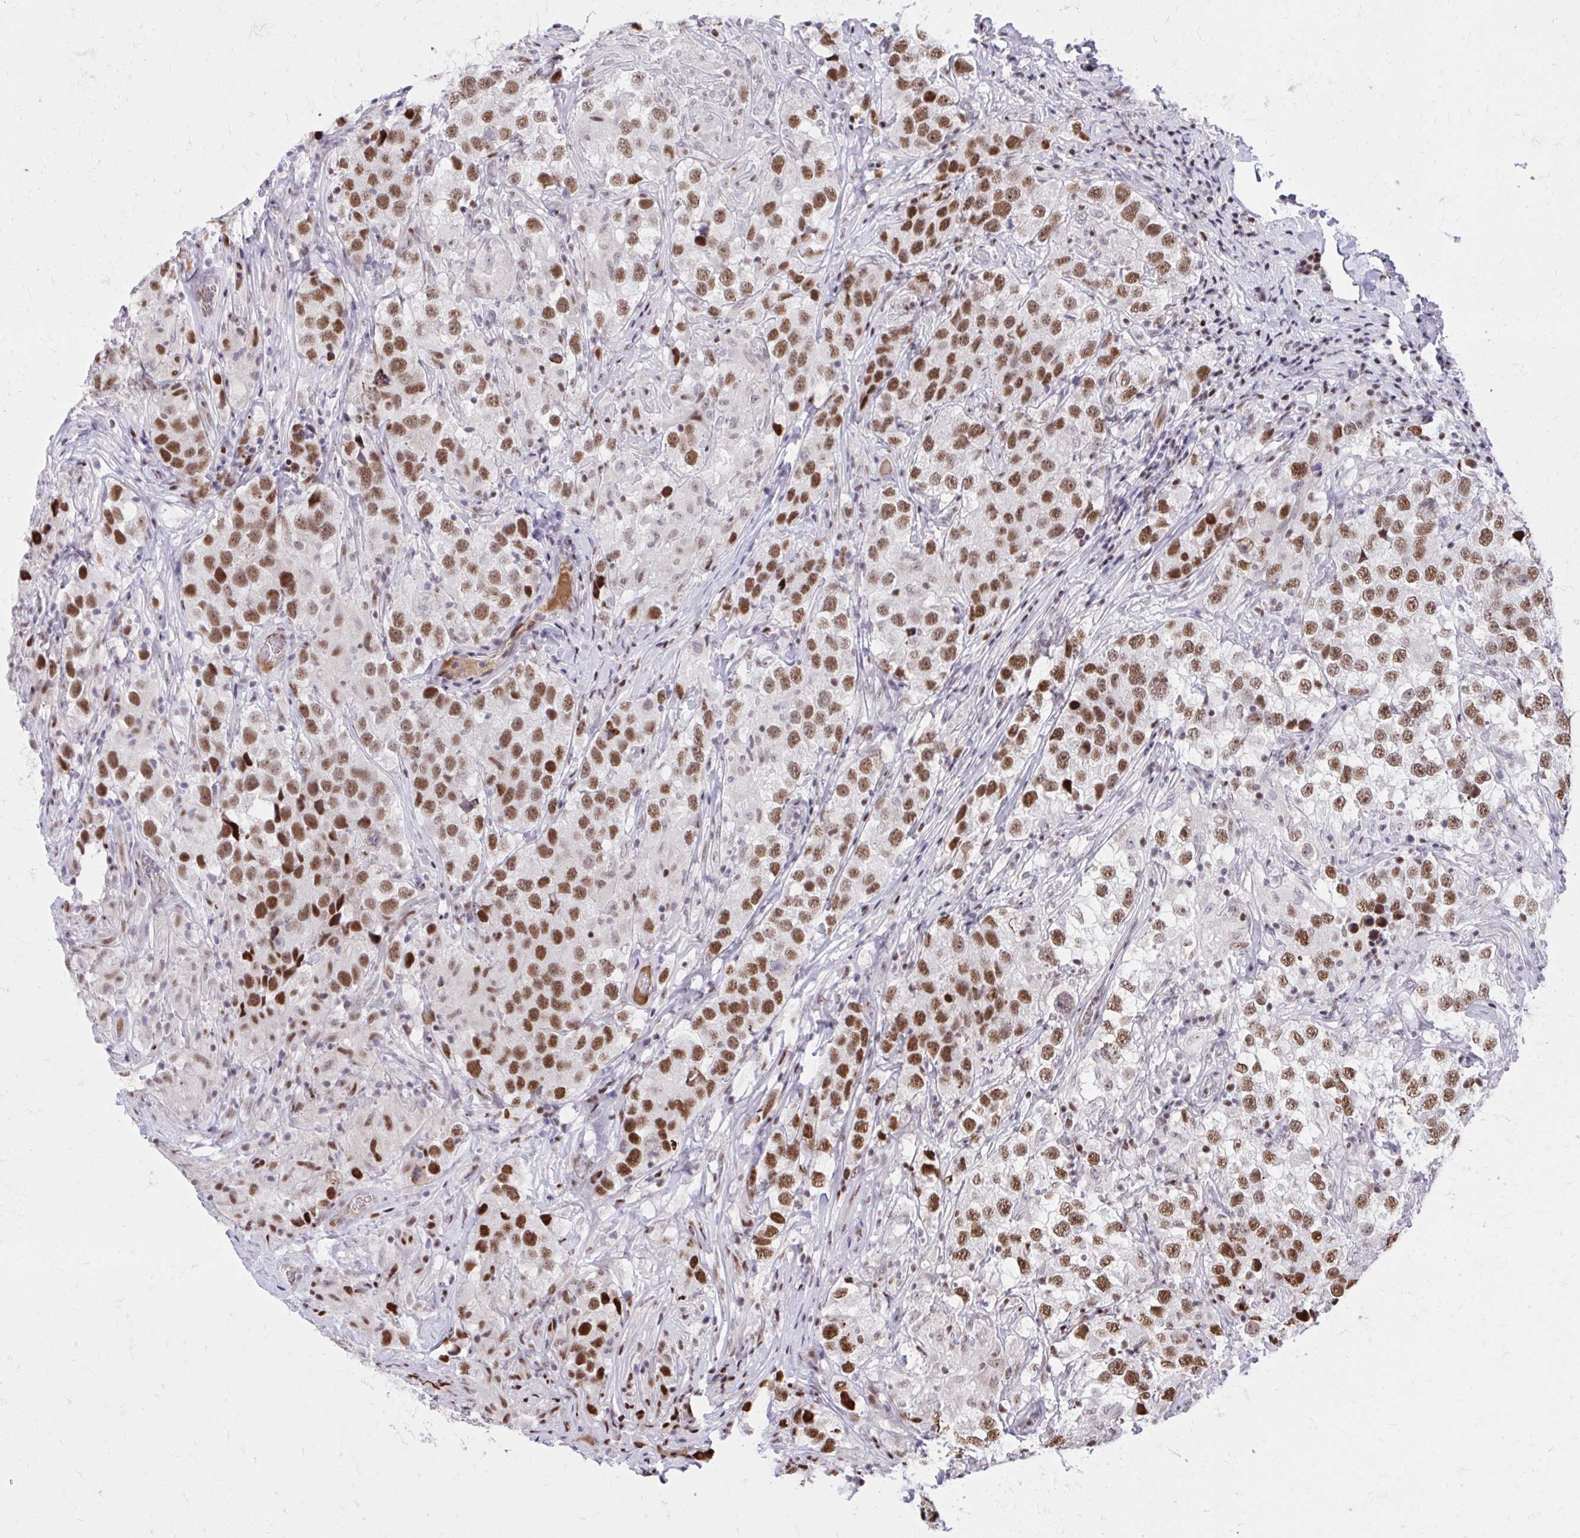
{"staining": {"intensity": "moderate", "quantity": ">75%", "location": "nuclear"}, "tissue": "testis cancer", "cell_type": "Tumor cells", "image_type": "cancer", "snomed": [{"axis": "morphology", "description": "Seminoma, NOS"}, {"axis": "topography", "description": "Testis"}], "caption": "The histopathology image demonstrates a brown stain indicating the presence of a protein in the nuclear of tumor cells in testis seminoma.", "gene": "C14orf39", "patient": {"sex": "male", "age": 46}}